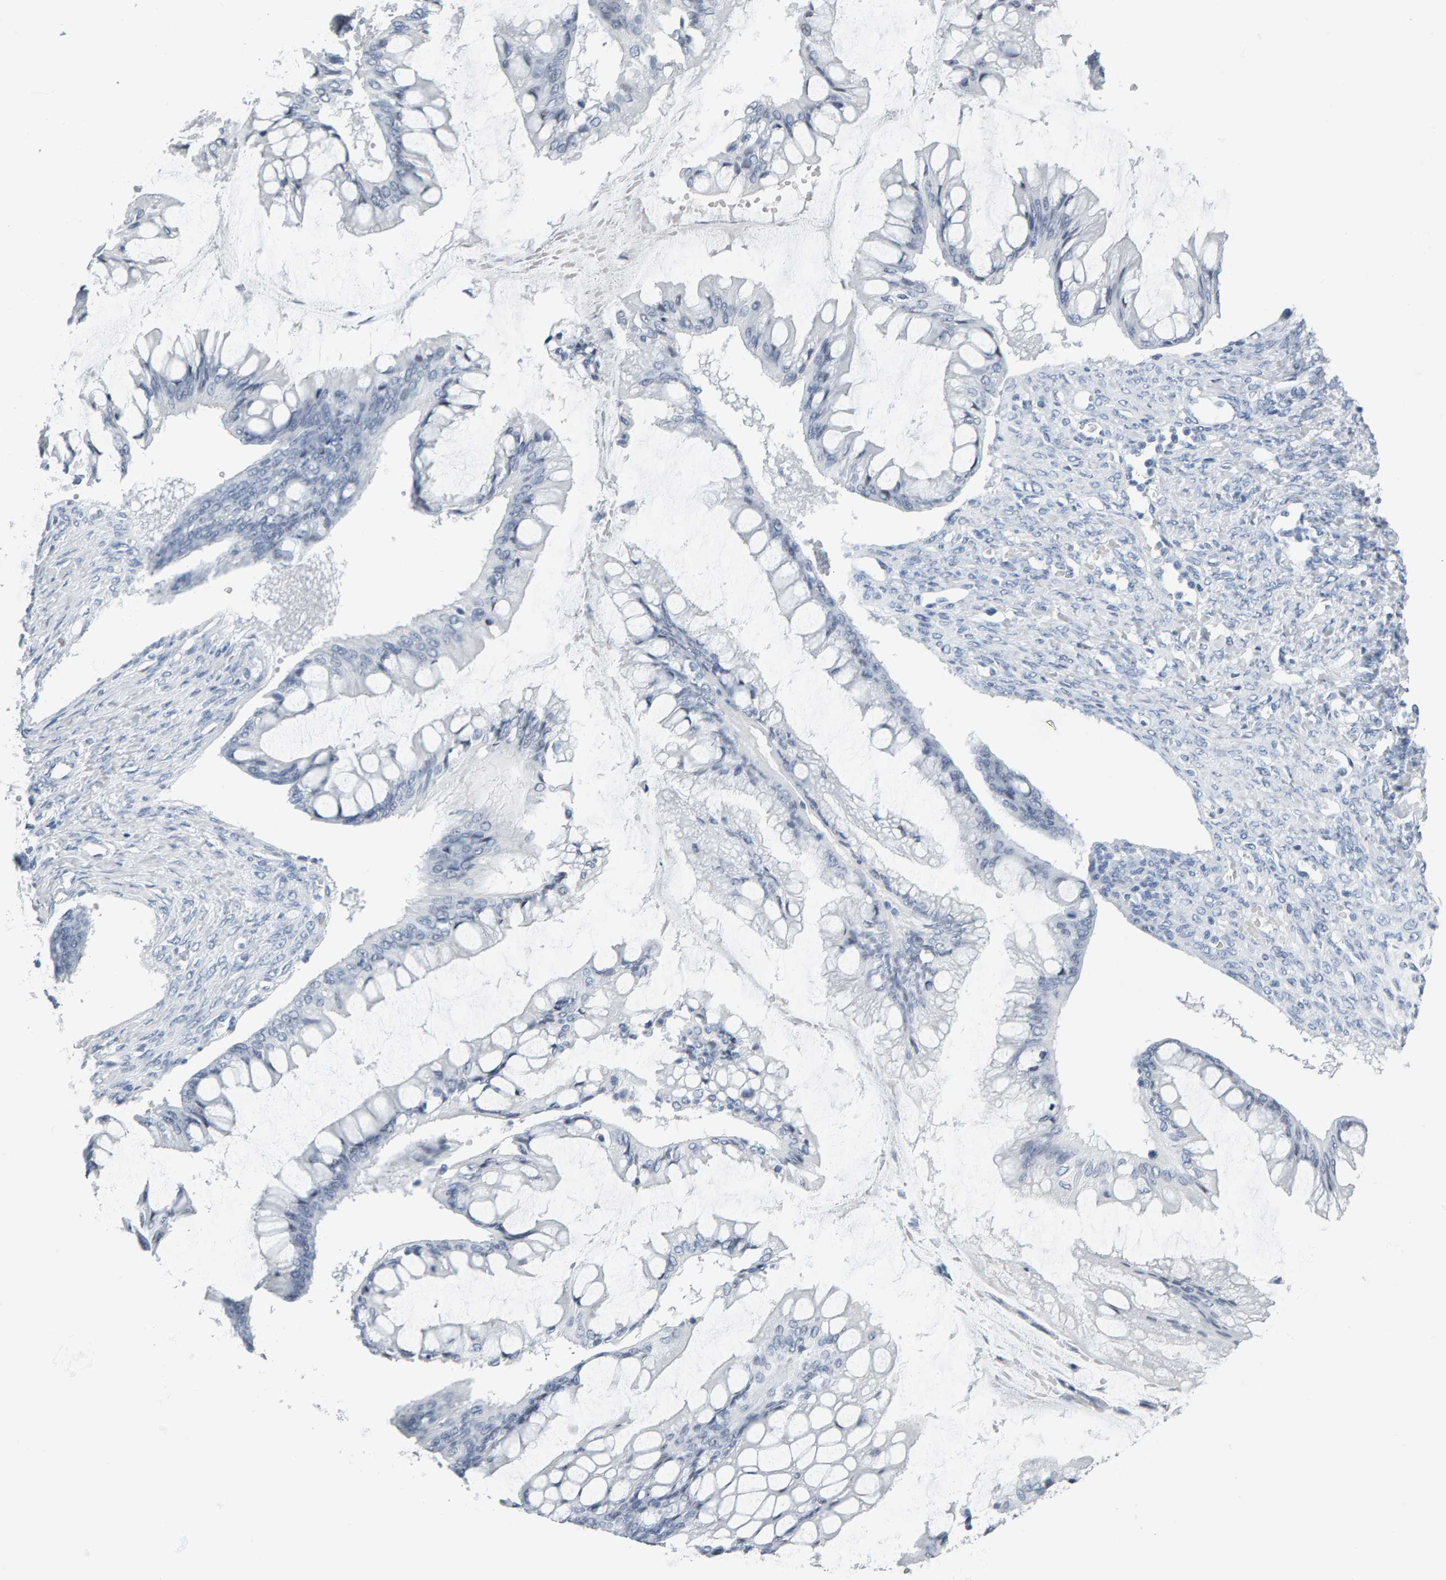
{"staining": {"intensity": "negative", "quantity": "none", "location": "none"}, "tissue": "ovarian cancer", "cell_type": "Tumor cells", "image_type": "cancer", "snomed": [{"axis": "morphology", "description": "Cystadenocarcinoma, mucinous, NOS"}, {"axis": "topography", "description": "Ovary"}], "caption": "IHC image of neoplastic tissue: ovarian mucinous cystadenocarcinoma stained with DAB reveals no significant protein staining in tumor cells. (Brightfield microscopy of DAB (3,3'-diaminobenzidine) immunohistochemistry (IHC) at high magnification).", "gene": "SPACA3", "patient": {"sex": "female", "age": 73}}